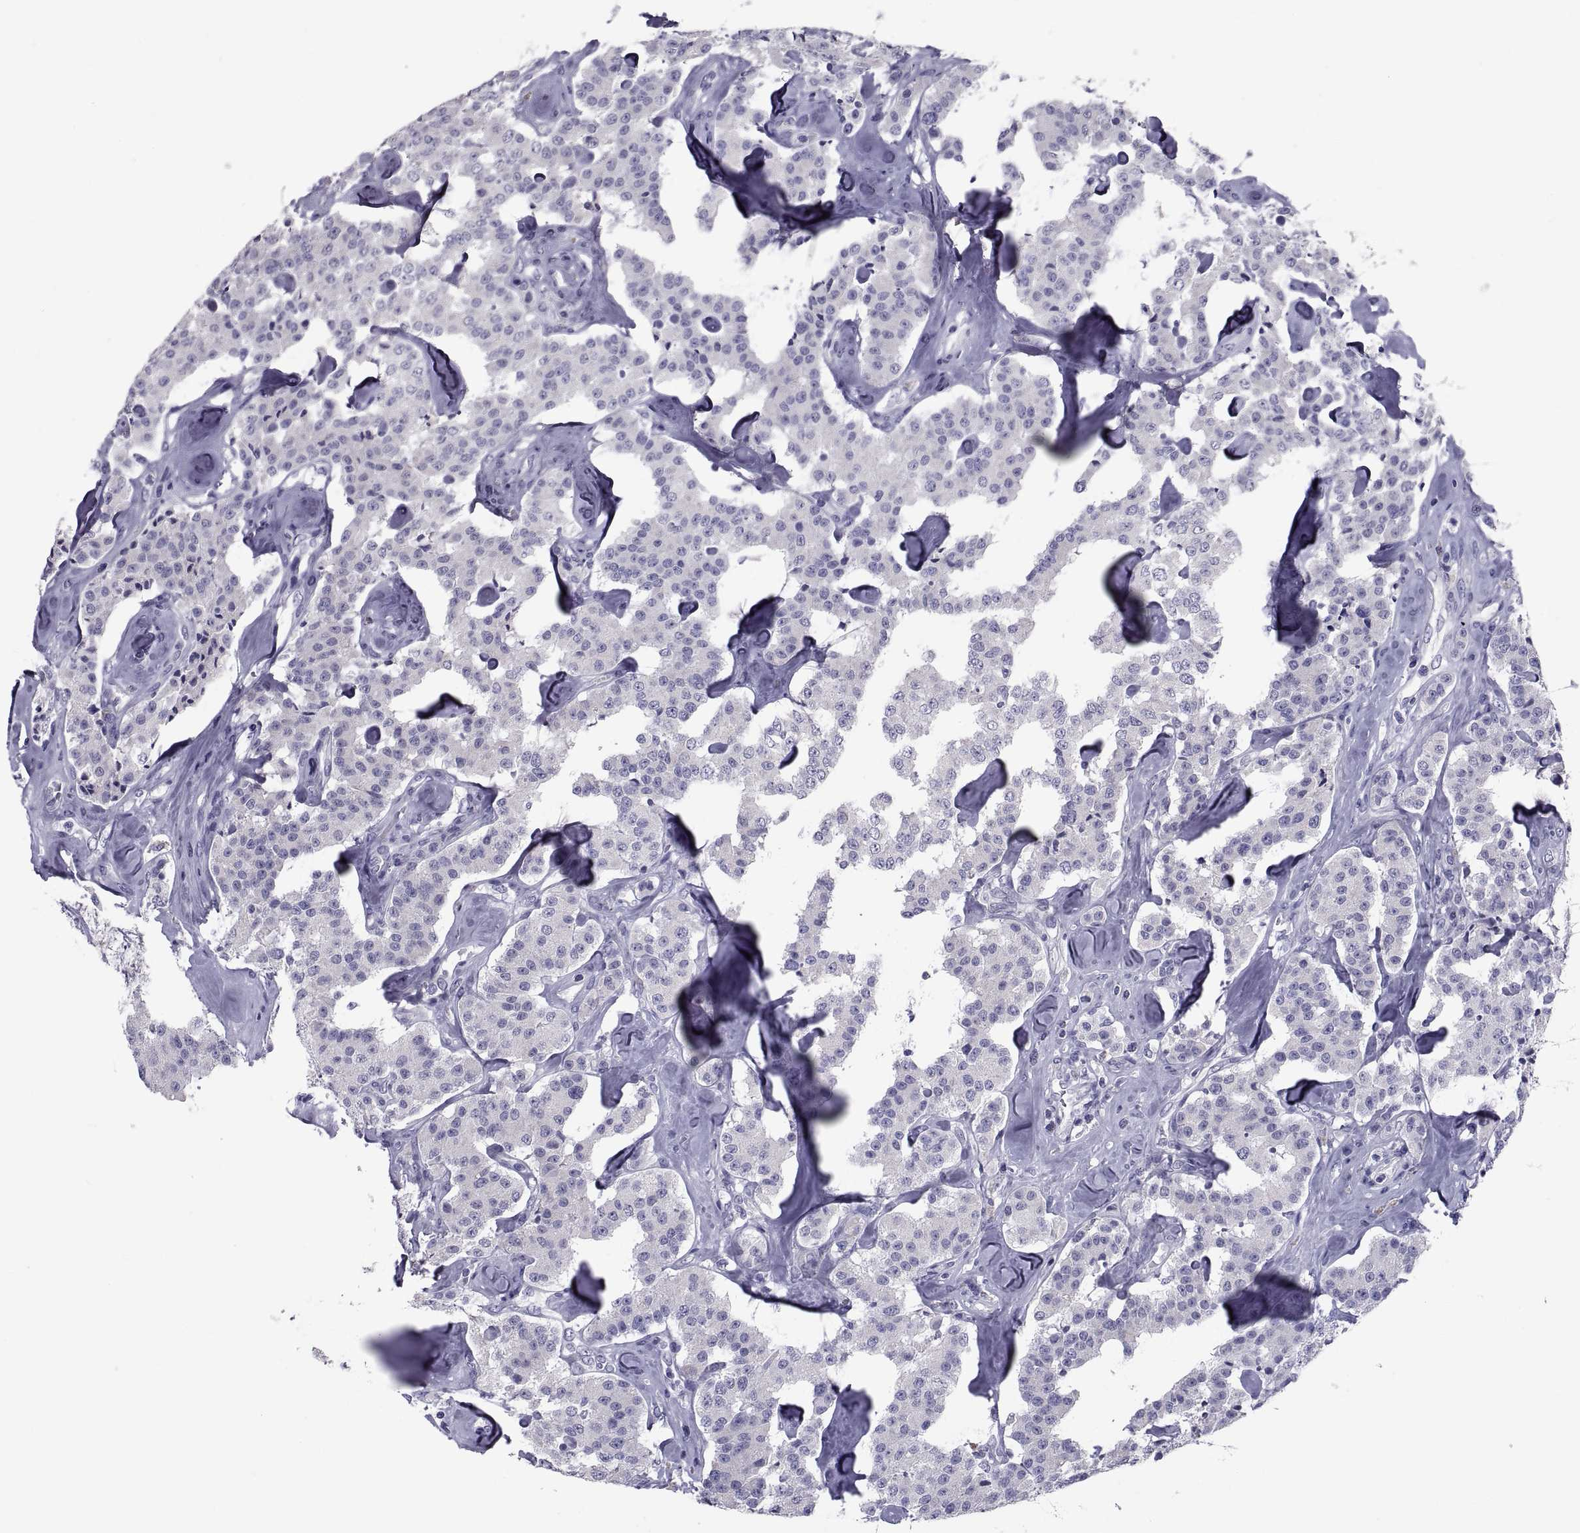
{"staining": {"intensity": "negative", "quantity": "none", "location": "none"}, "tissue": "carcinoid", "cell_type": "Tumor cells", "image_type": "cancer", "snomed": [{"axis": "morphology", "description": "Carcinoid, malignant, NOS"}, {"axis": "topography", "description": "Pancreas"}], "caption": "DAB immunohistochemical staining of human malignant carcinoid exhibits no significant positivity in tumor cells. Nuclei are stained in blue.", "gene": "PDZRN4", "patient": {"sex": "male", "age": 41}}